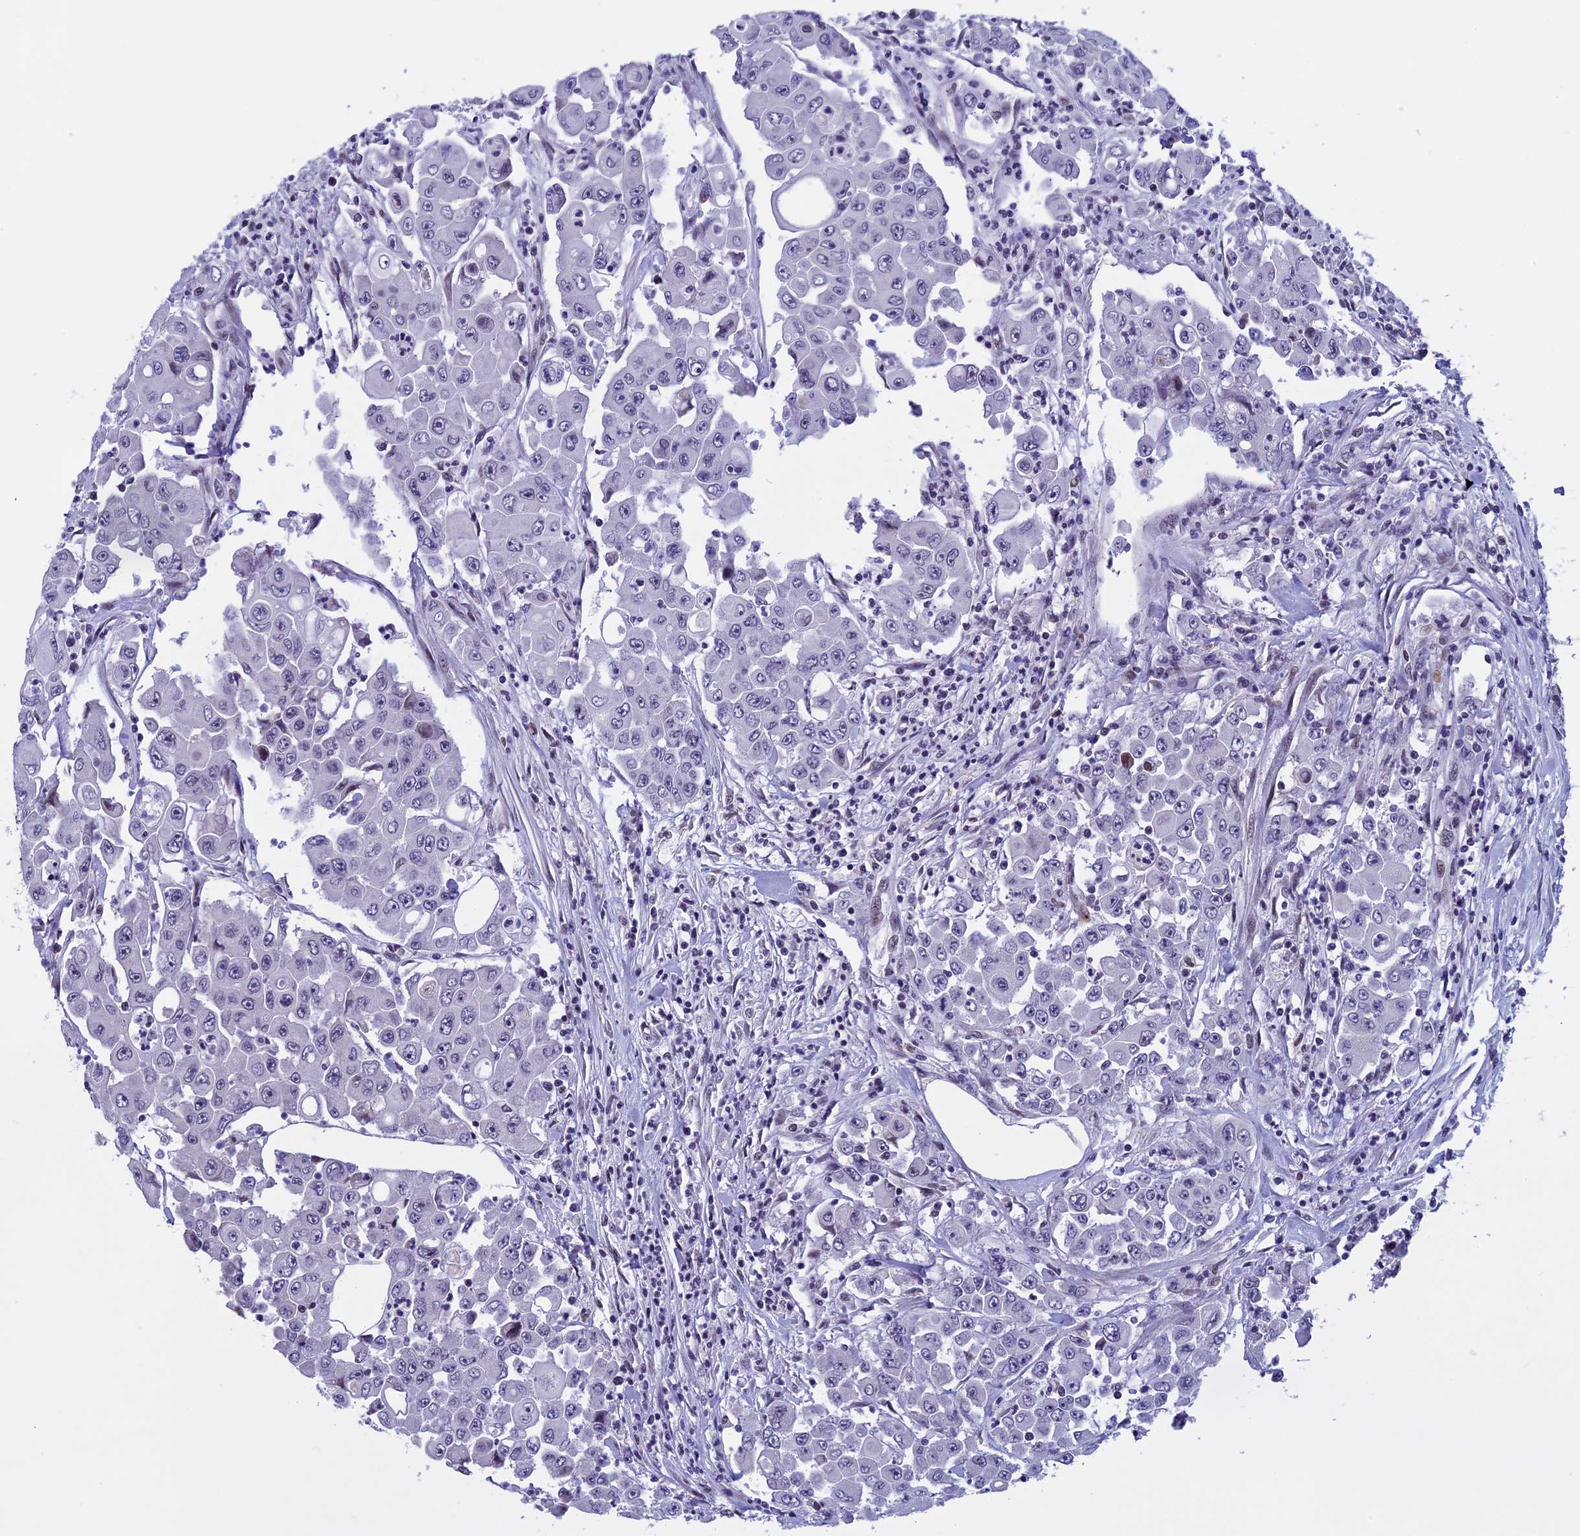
{"staining": {"intensity": "weak", "quantity": "<25%", "location": "nuclear"}, "tissue": "colorectal cancer", "cell_type": "Tumor cells", "image_type": "cancer", "snomed": [{"axis": "morphology", "description": "Adenocarcinoma, NOS"}, {"axis": "topography", "description": "Colon"}], "caption": "High magnification brightfield microscopy of colorectal adenocarcinoma stained with DAB (3,3'-diaminobenzidine) (brown) and counterstained with hematoxylin (blue): tumor cells show no significant positivity.", "gene": "NIPBL", "patient": {"sex": "male", "age": 51}}